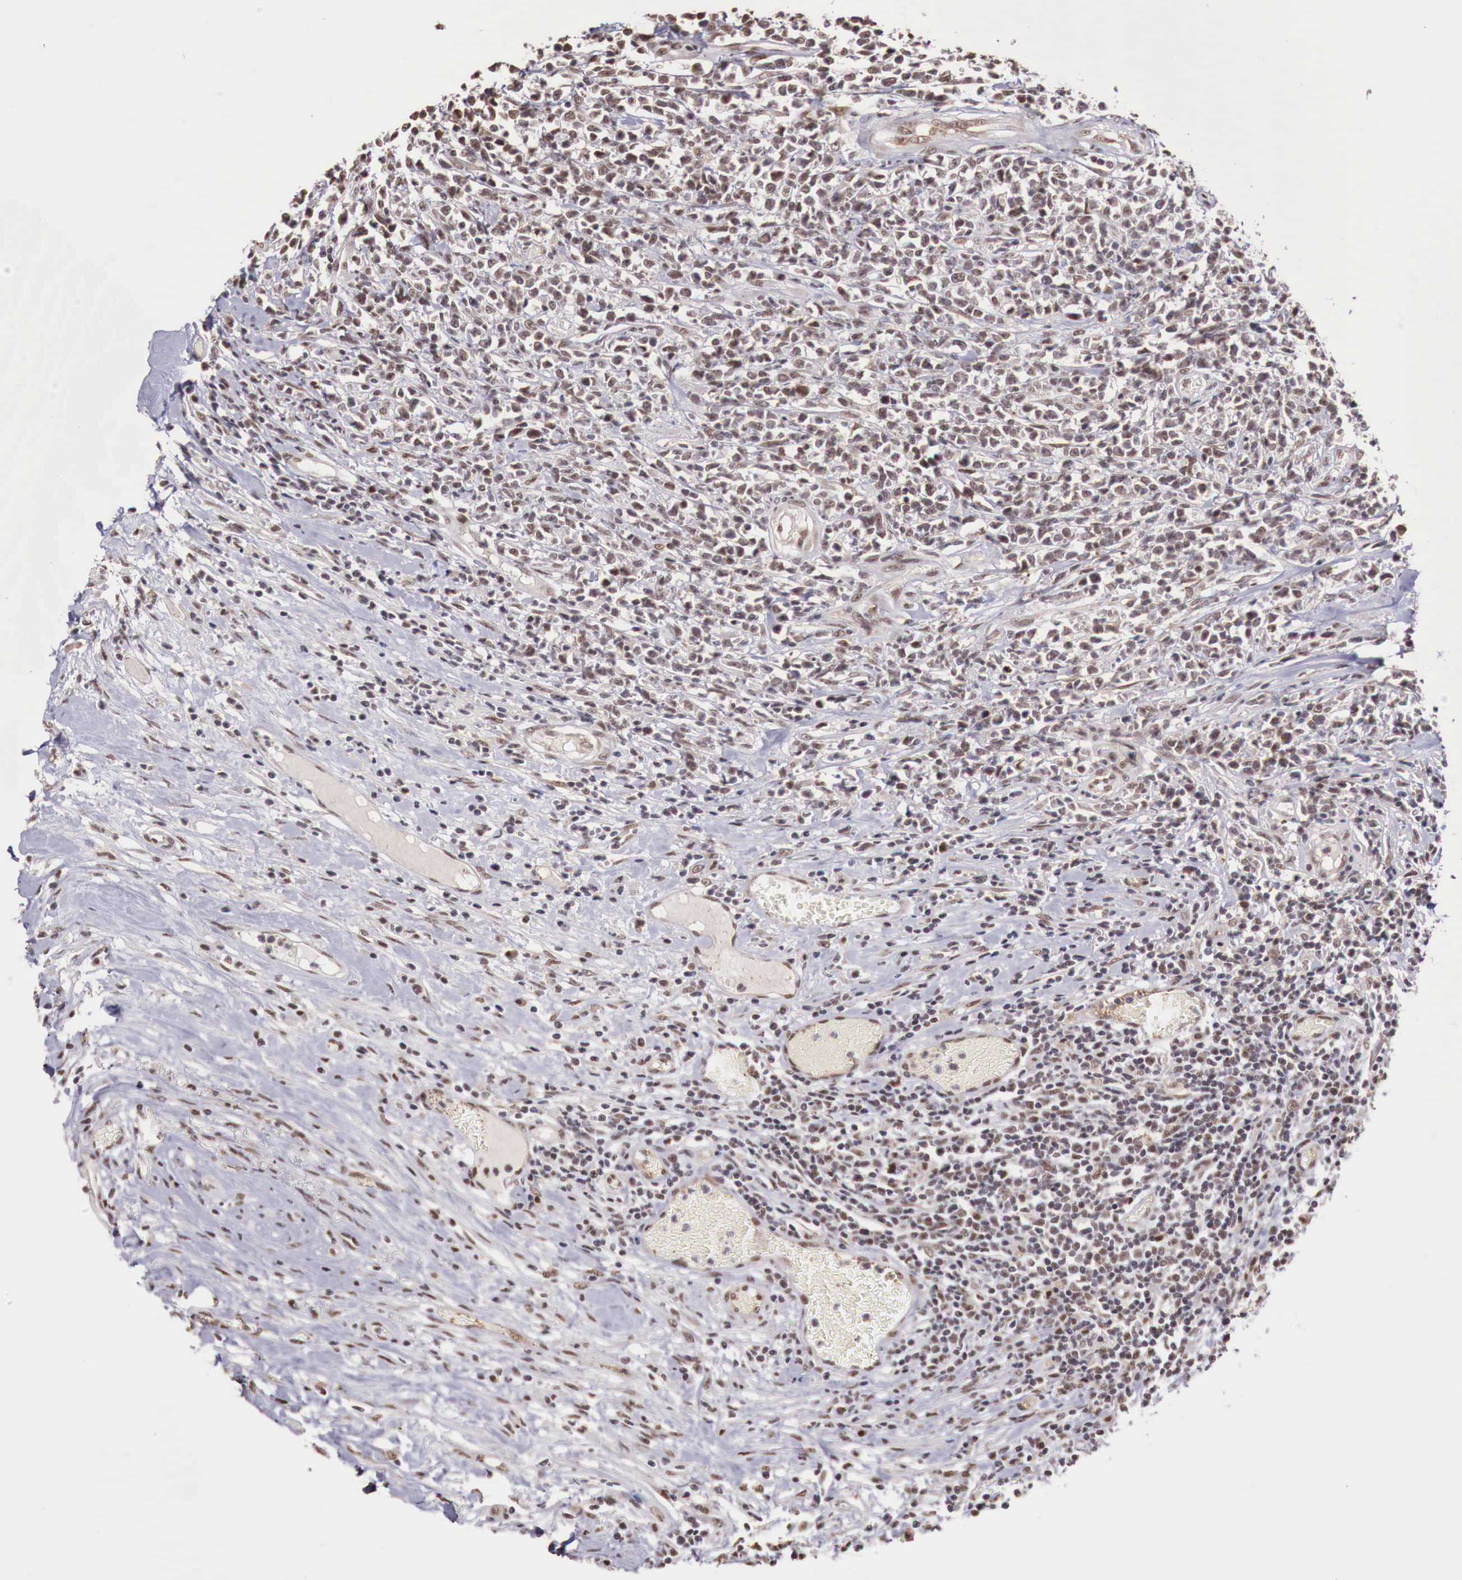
{"staining": {"intensity": "moderate", "quantity": ">75%", "location": "nuclear"}, "tissue": "lymphoma", "cell_type": "Tumor cells", "image_type": "cancer", "snomed": [{"axis": "morphology", "description": "Malignant lymphoma, non-Hodgkin's type, High grade"}, {"axis": "topography", "description": "Colon"}], "caption": "Brown immunohistochemical staining in human lymphoma reveals moderate nuclear staining in about >75% of tumor cells.", "gene": "FOXP2", "patient": {"sex": "male", "age": 82}}